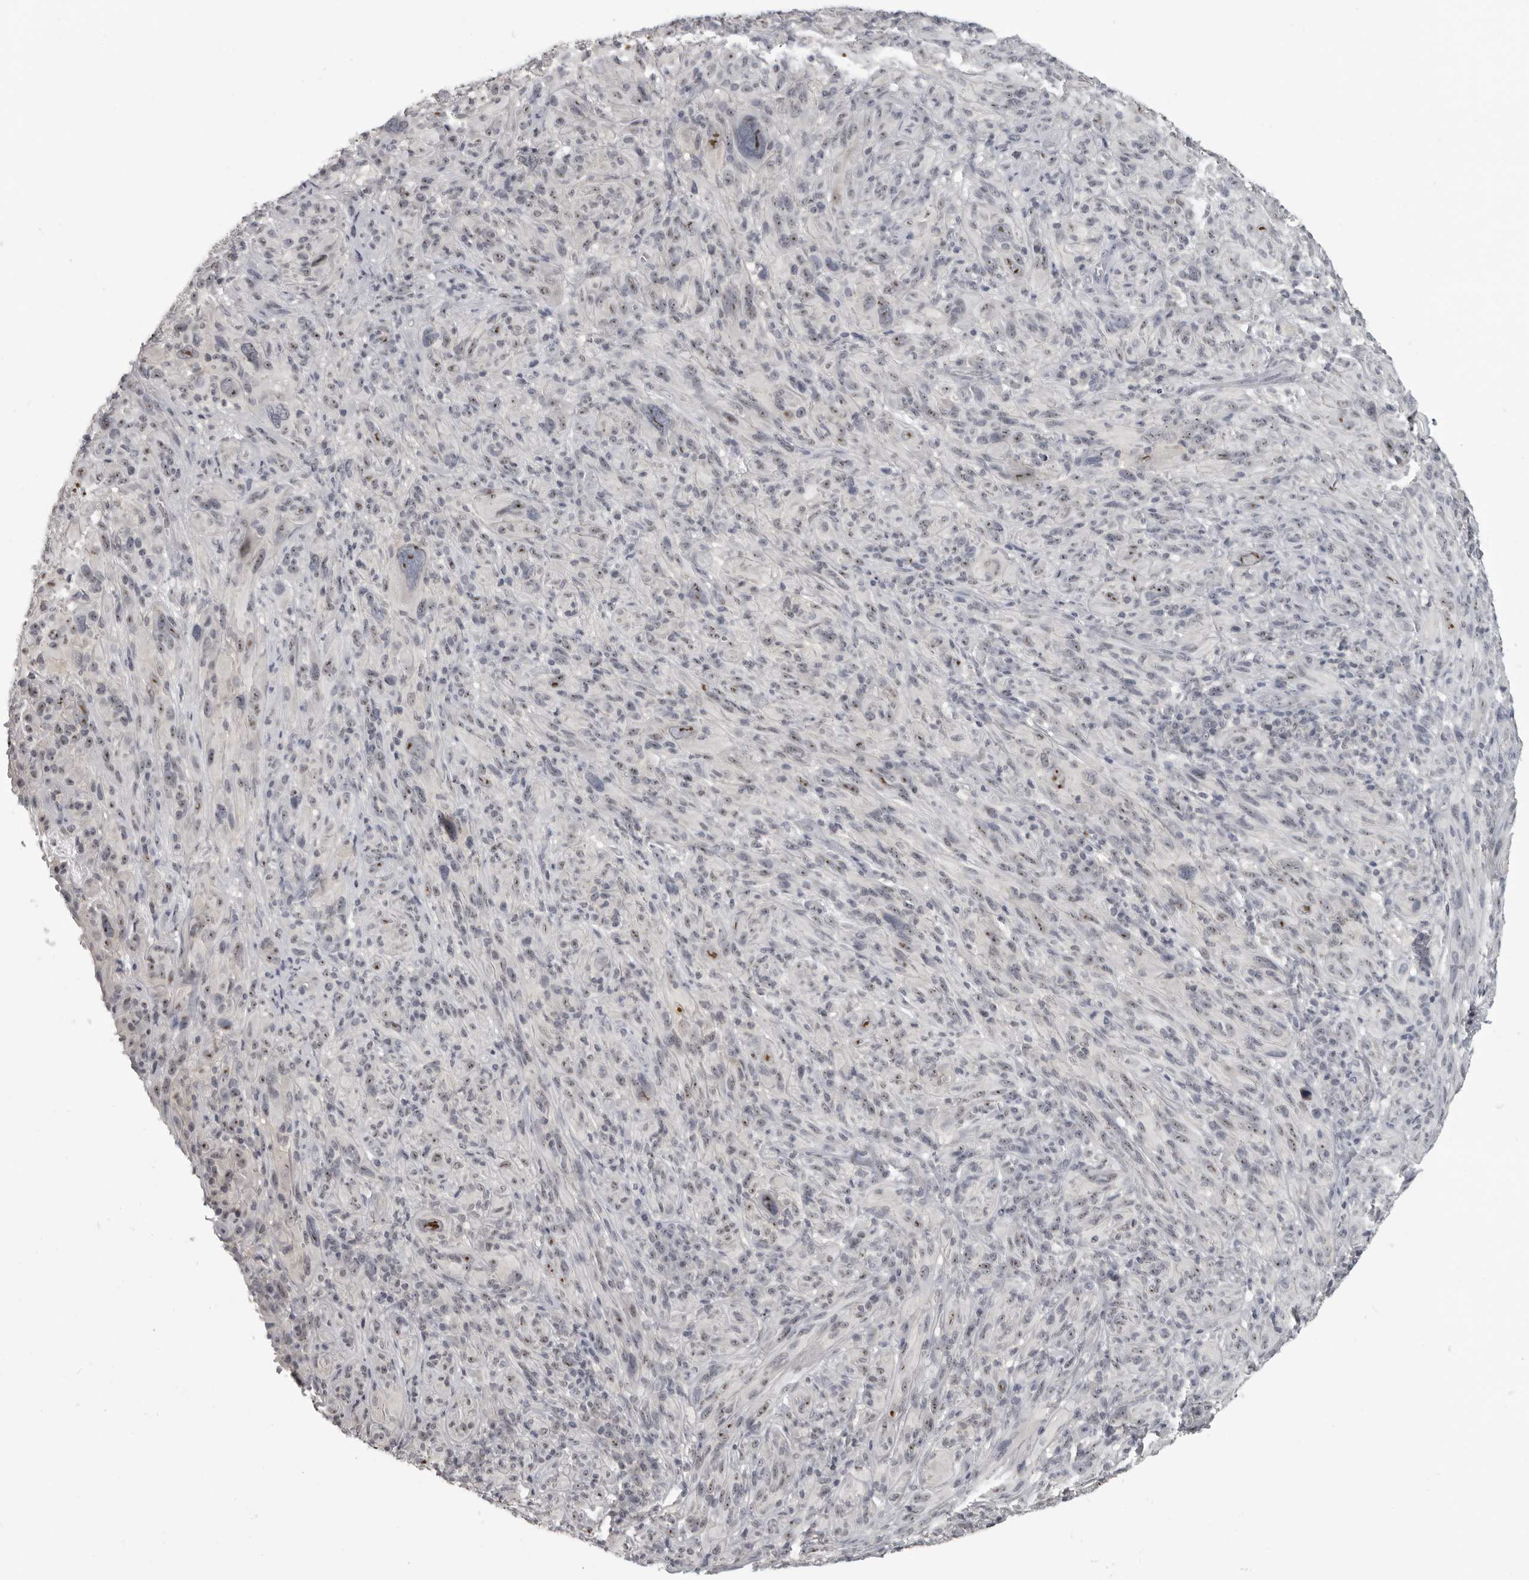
{"staining": {"intensity": "moderate", "quantity": "25%-75%", "location": "nuclear"}, "tissue": "melanoma", "cell_type": "Tumor cells", "image_type": "cancer", "snomed": [{"axis": "morphology", "description": "Malignant melanoma, NOS"}, {"axis": "topography", "description": "Skin of head"}], "caption": "Immunohistochemistry image of neoplastic tissue: human malignant melanoma stained using immunohistochemistry (IHC) exhibits medium levels of moderate protein expression localized specifically in the nuclear of tumor cells, appearing as a nuclear brown color.", "gene": "MRTO4", "patient": {"sex": "male", "age": 96}}